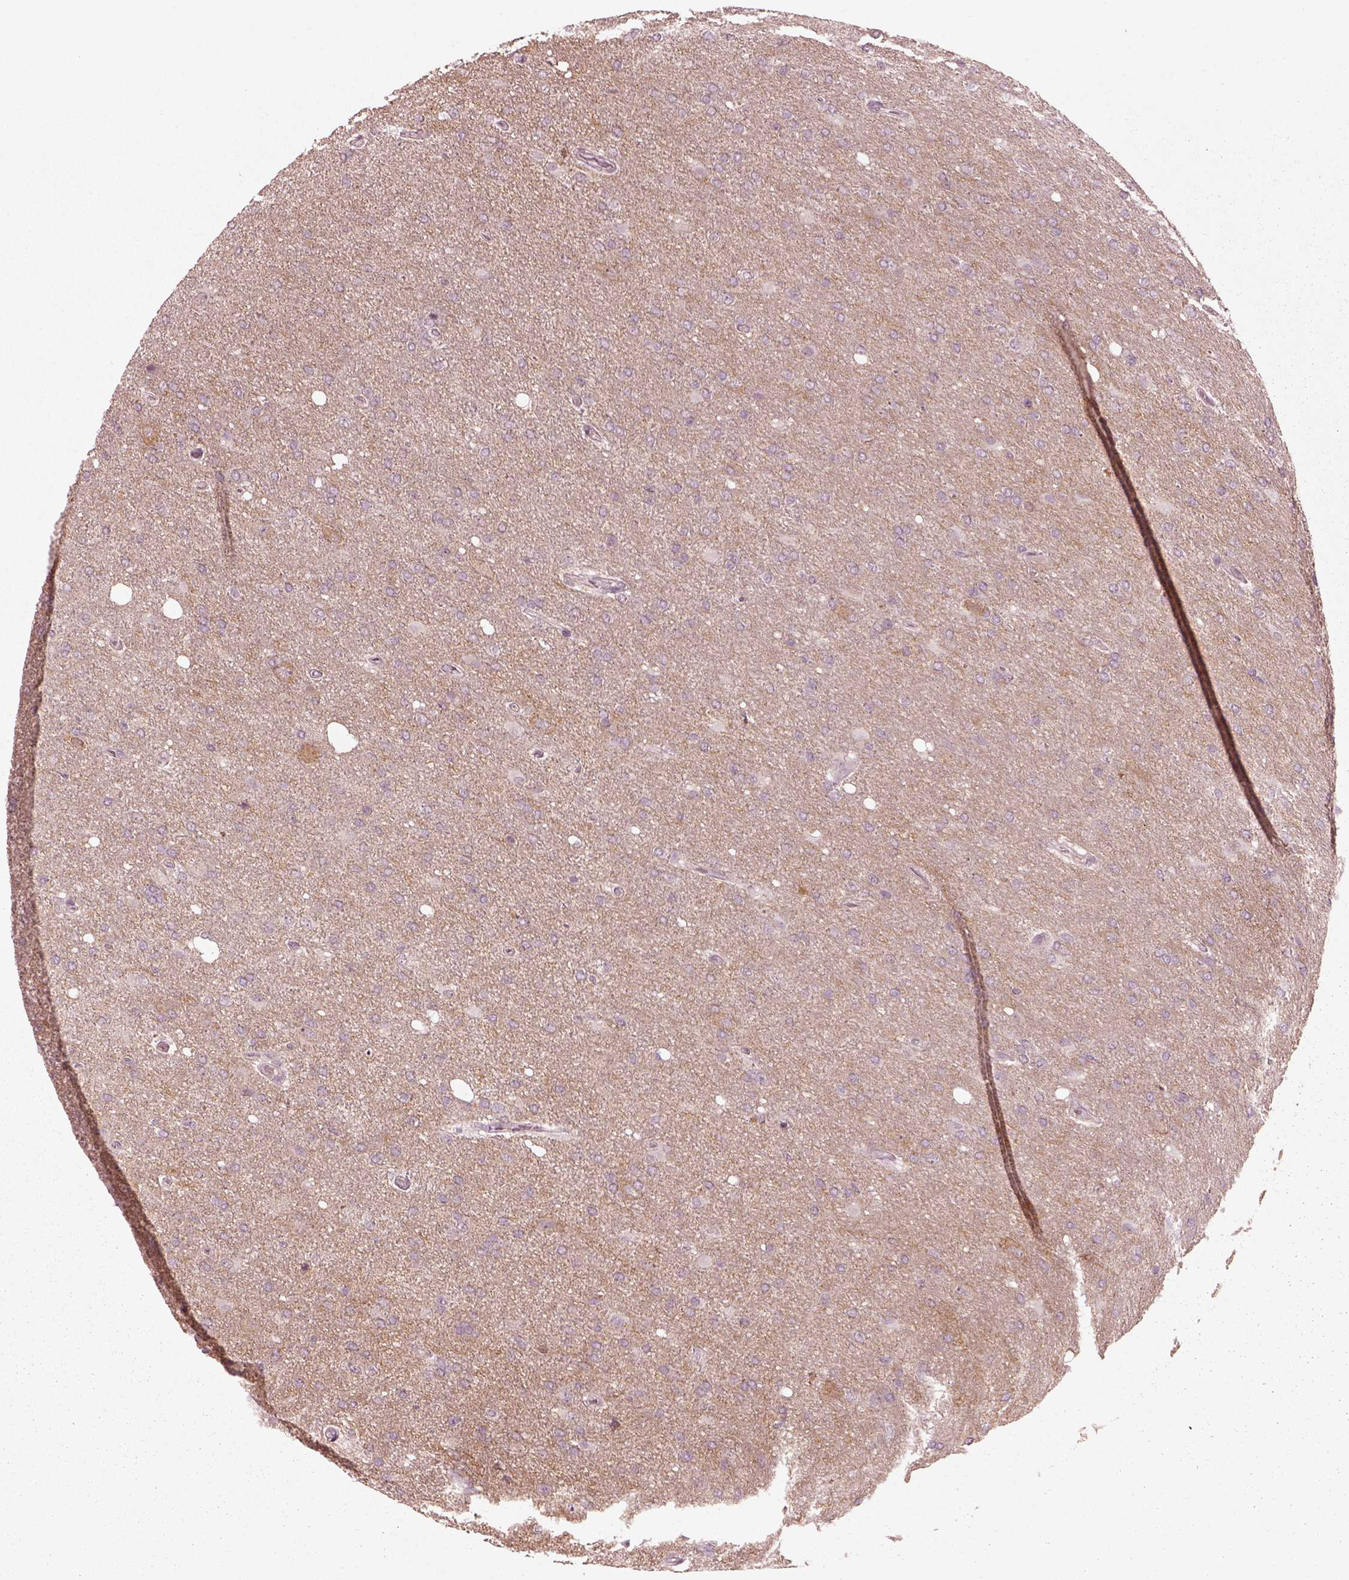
{"staining": {"intensity": "negative", "quantity": "none", "location": "none"}, "tissue": "glioma", "cell_type": "Tumor cells", "image_type": "cancer", "snomed": [{"axis": "morphology", "description": "Glioma, malignant, High grade"}, {"axis": "topography", "description": "Cerebral cortex"}], "caption": "The micrograph displays no staining of tumor cells in high-grade glioma (malignant).", "gene": "RGS7", "patient": {"sex": "male", "age": 70}}